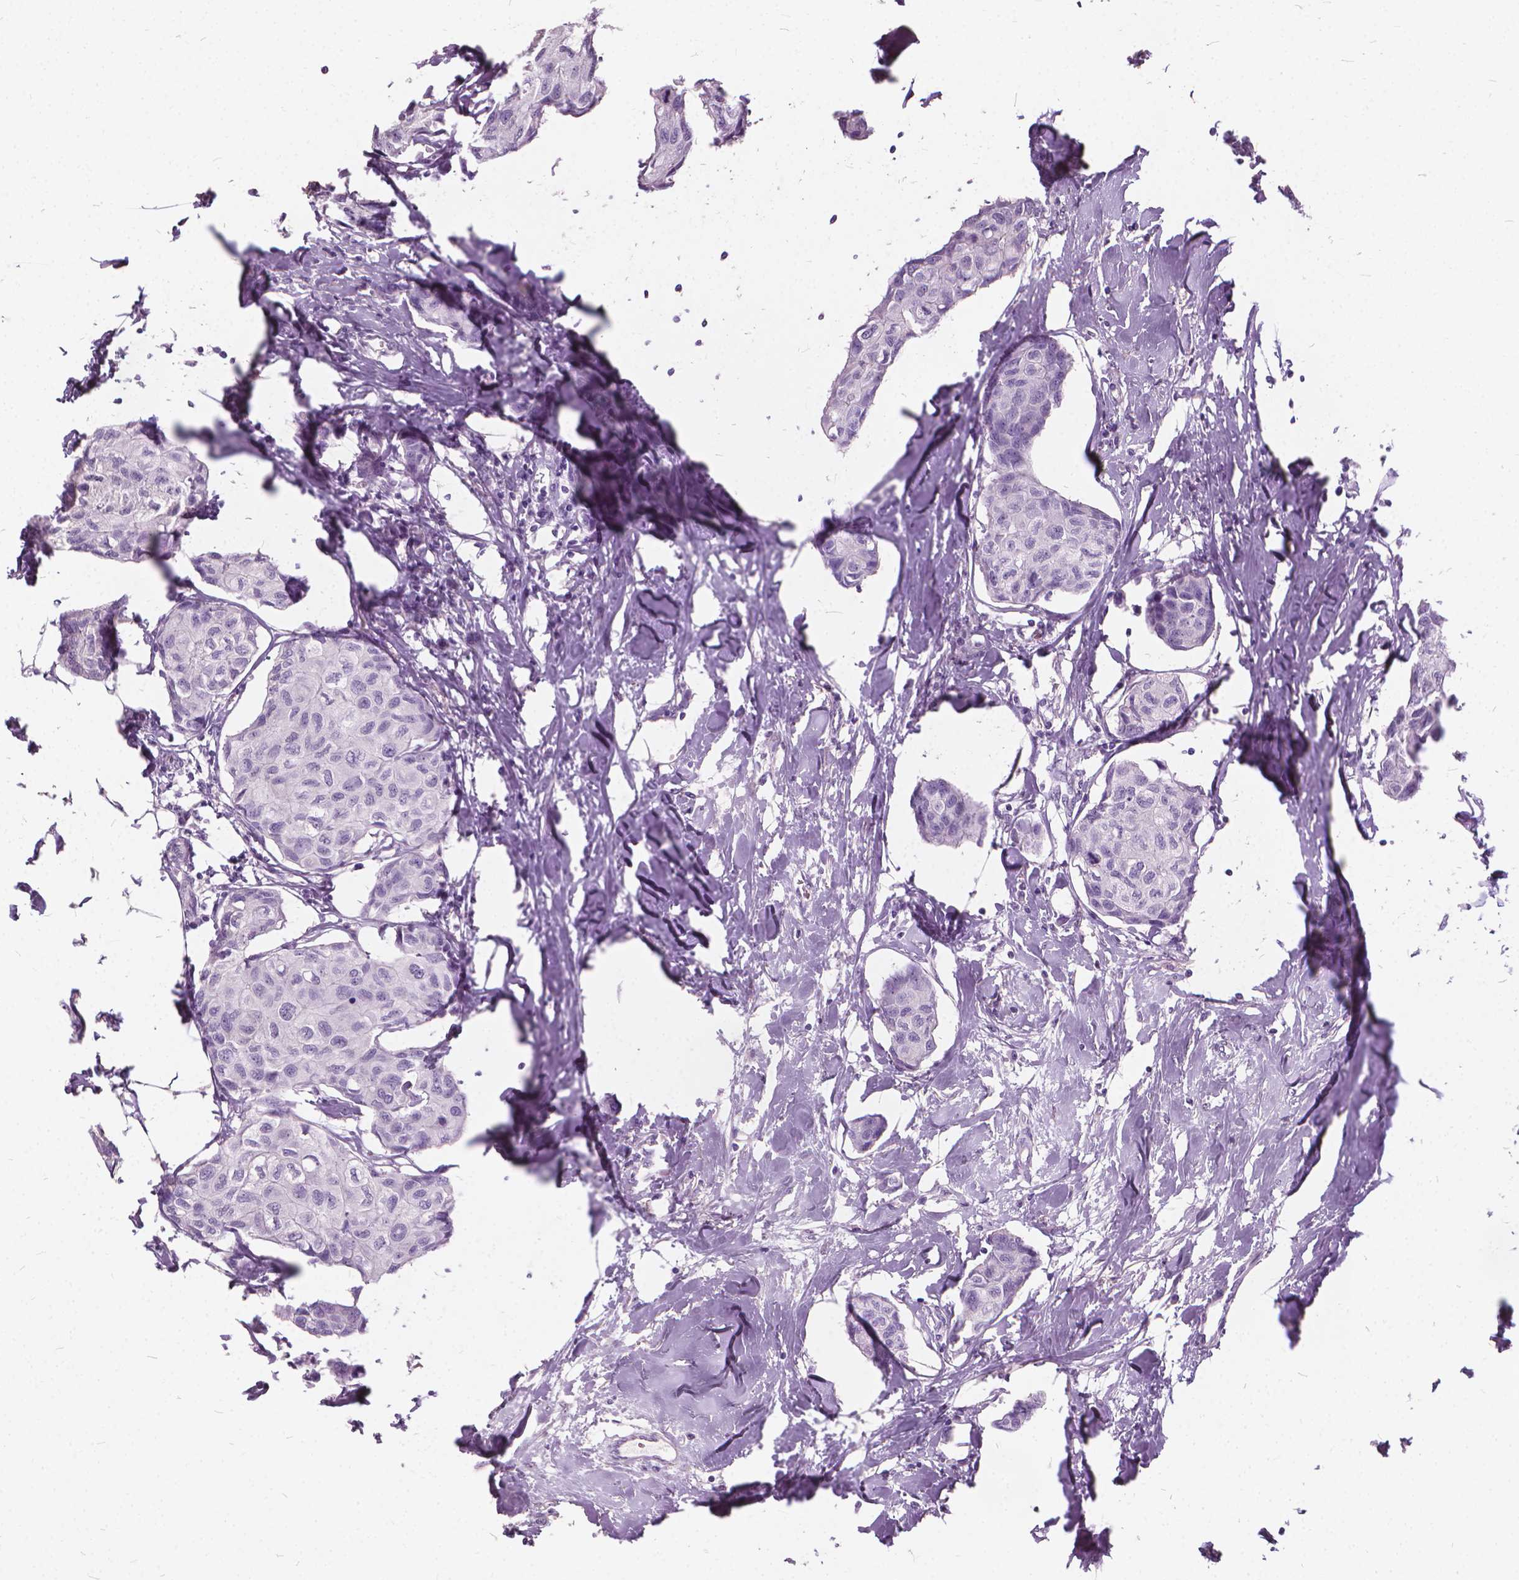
{"staining": {"intensity": "negative", "quantity": "none", "location": "none"}, "tissue": "breast cancer", "cell_type": "Tumor cells", "image_type": "cancer", "snomed": [{"axis": "morphology", "description": "Duct carcinoma"}, {"axis": "topography", "description": "Breast"}], "caption": "High power microscopy histopathology image of an immunohistochemistry (IHC) photomicrograph of intraductal carcinoma (breast), revealing no significant staining in tumor cells.", "gene": "DNM1", "patient": {"sex": "female", "age": 80}}